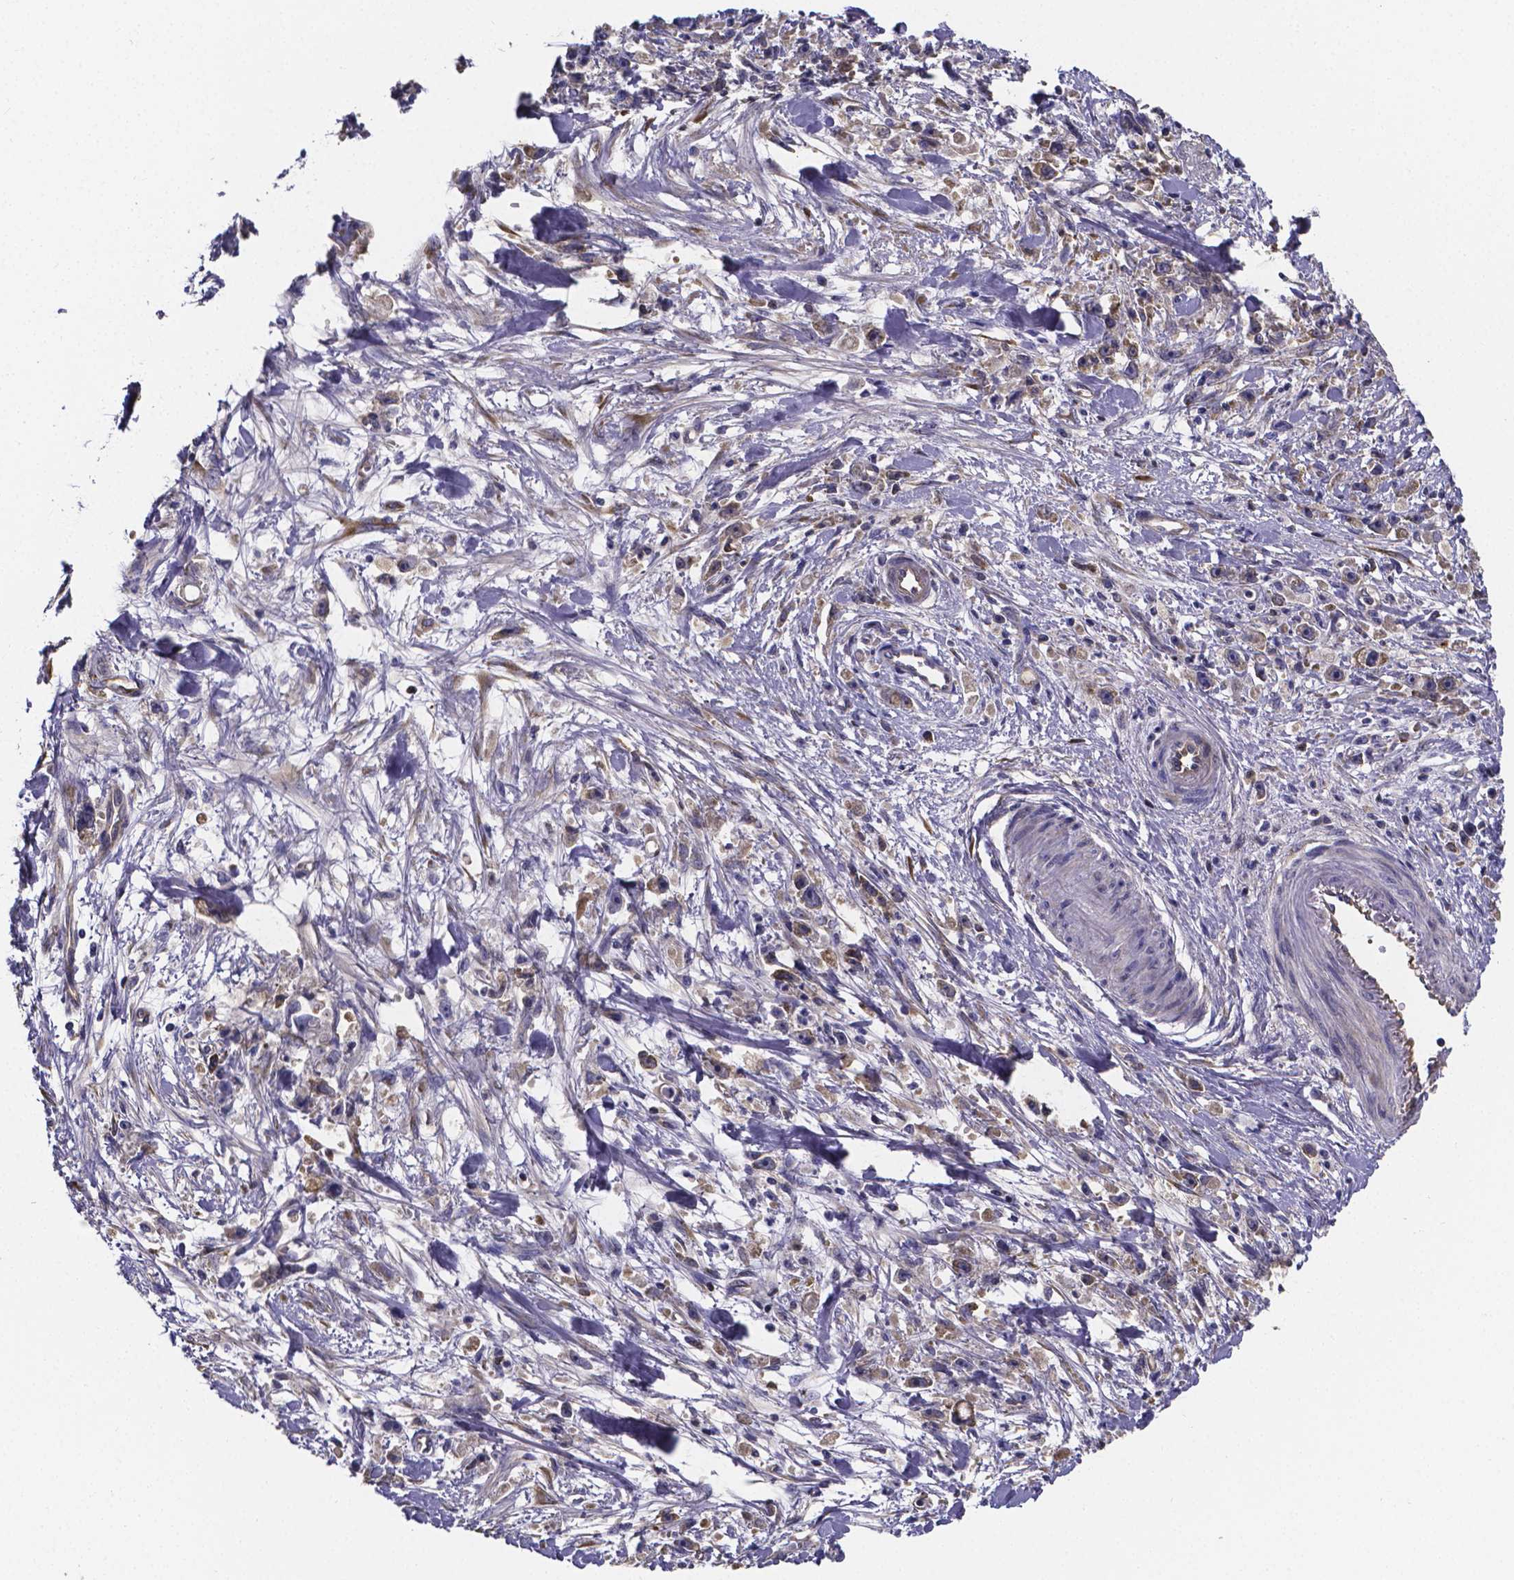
{"staining": {"intensity": "weak", "quantity": "25%-75%", "location": "cytoplasmic/membranous"}, "tissue": "stomach cancer", "cell_type": "Tumor cells", "image_type": "cancer", "snomed": [{"axis": "morphology", "description": "Adenocarcinoma, NOS"}, {"axis": "topography", "description": "Stomach"}], "caption": "Adenocarcinoma (stomach) tissue reveals weak cytoplasmic/membranous expression in about 25%-75% of tumor cells, visualized by immunohistochemistry.", "gene": "SFRP4", "patient": {"sex": "female", "age": 59}}